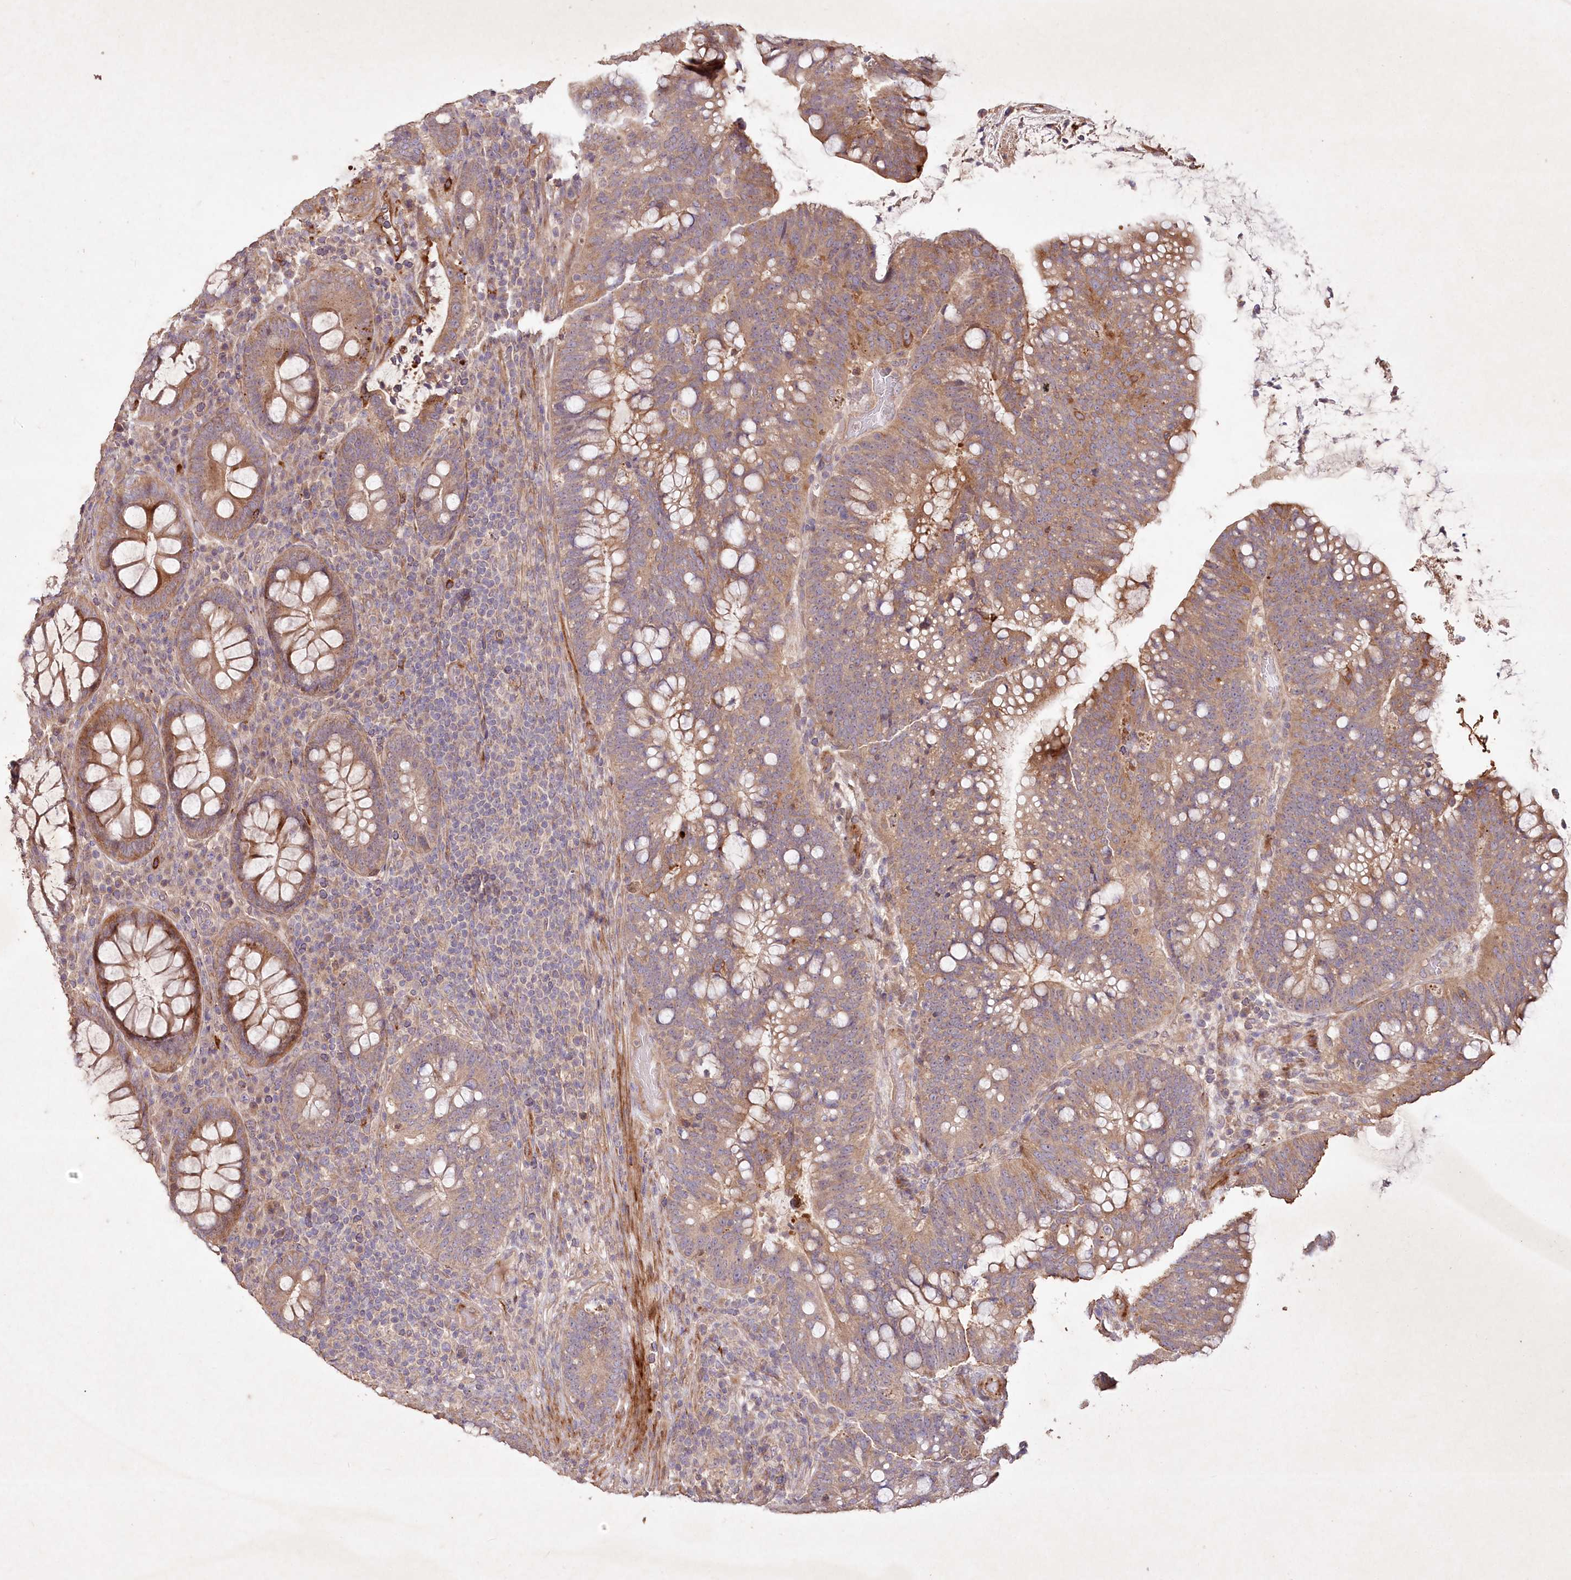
{"staining": {"intensity": "moderate", "quantity": ">75%", "location": "cytoplasmic/membranous"}, "tissue": "colorectal cancer", "cell_type": "Tumor cells", "image_type": "cancer", "snomed": [{"axis": "morphology", "description": "Adenocarcinoma, NOS"}, {"axis": "topography", "description": "Colon"}], "caption": "Adenocarcinoma (colorectal) tissue demonstrates moderate cytoplasmic/membranous staining in about >75% of tumor cells", "gene": "IRAK1BP1", "patient": {"sex": "female", "age": 66}}